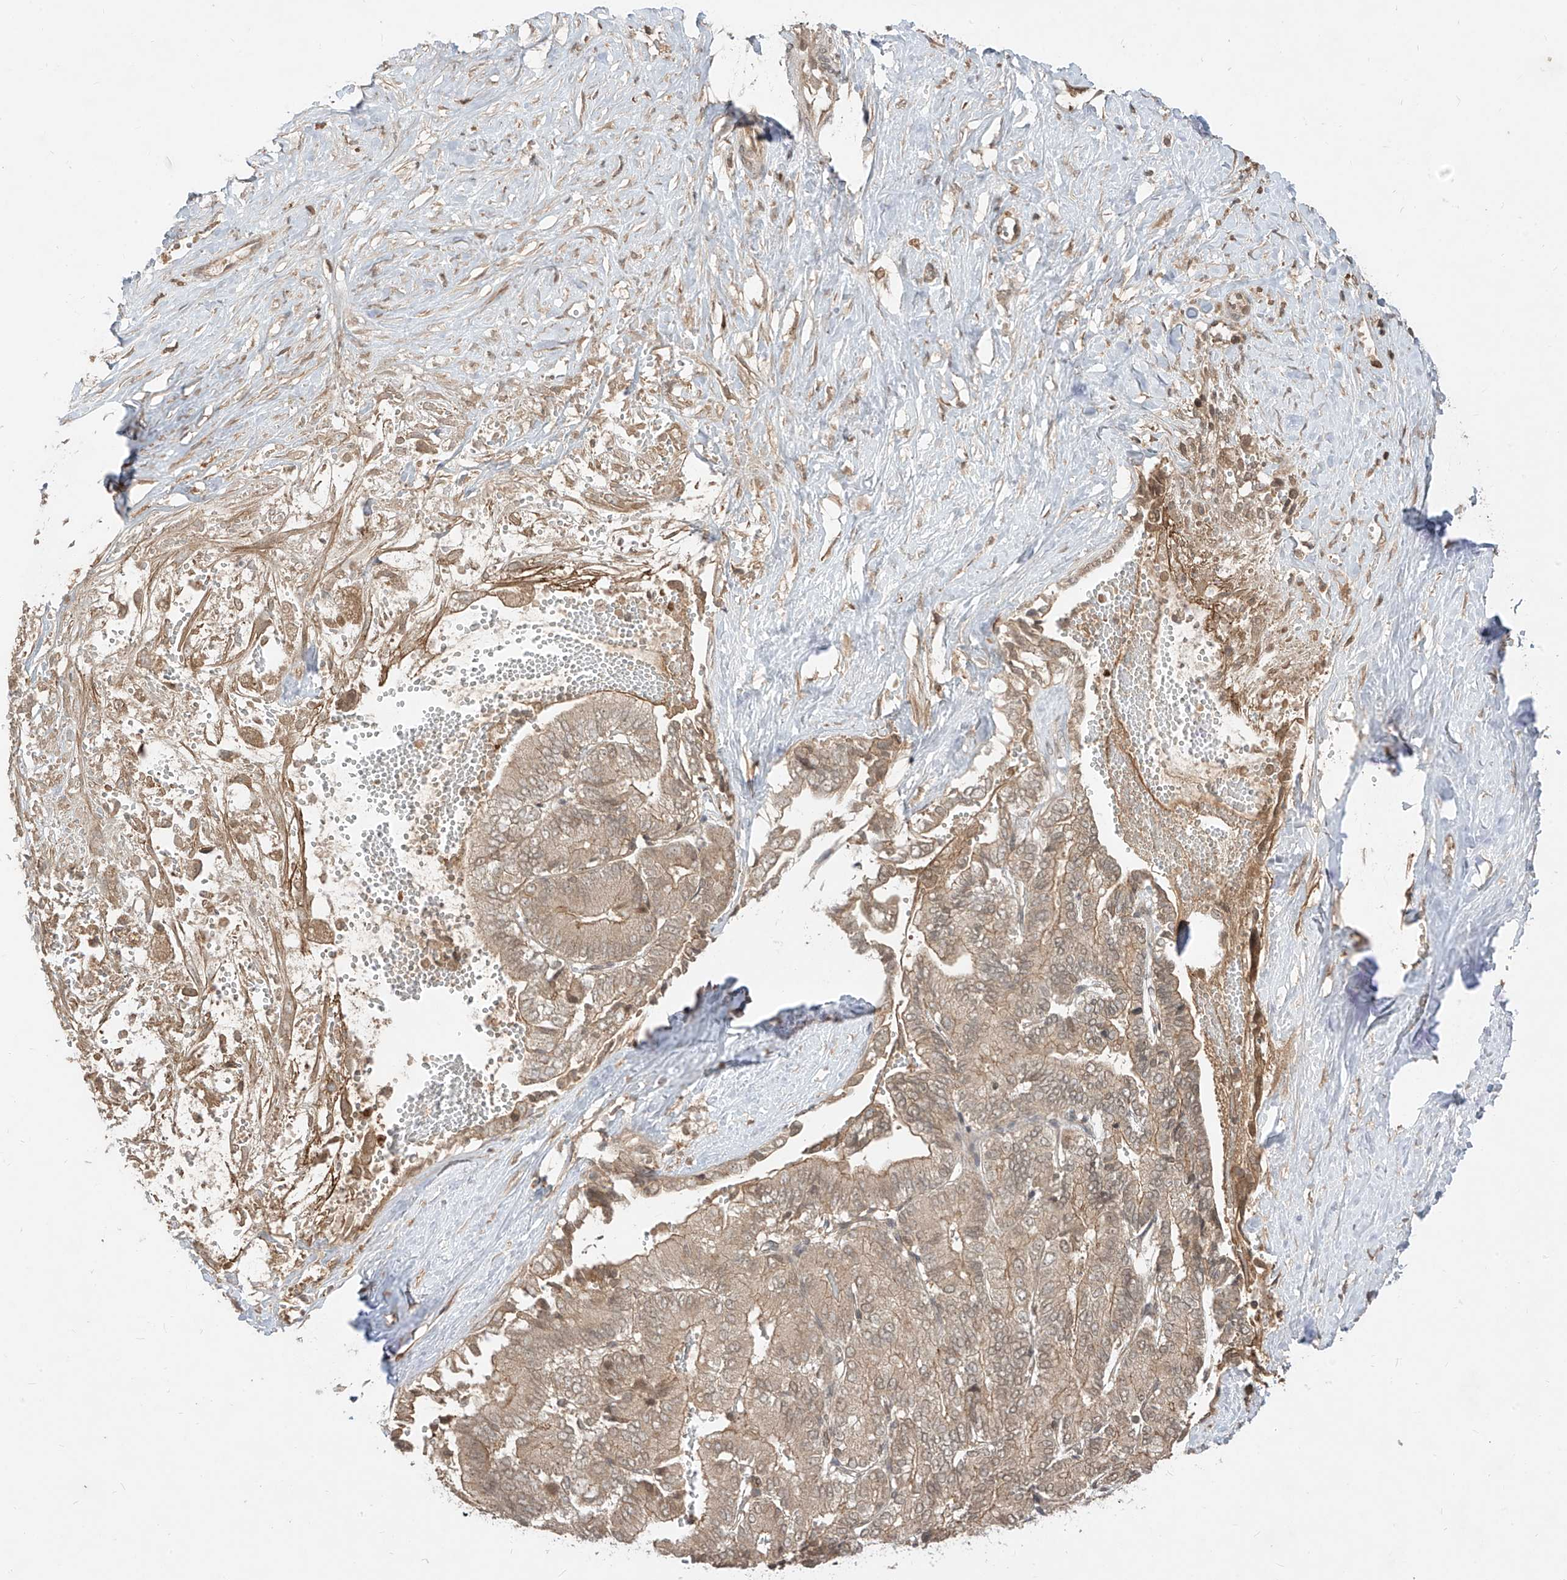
{"staining": {"intensity": "weak", "quantity": ">75%", "location": "cytoplasmic/membranous"}, "tissue": "liver cancer", "cell_type": "Tumor cells", "image_type": "cancer", "snomed": [{"axis": "morphology", "description": "Cholangiocarcinoma"}, {"axis": "topography", "description": "Liver"}], "caption": "DAB immunohistochemical staining of human cholangiocarcinoma (liver) displays weak cytoplasmic/membranous protein staining in approximately >75% of tumor cells. The staining was performed using DAB (3,3'-diaminobenzidine) to visualize the protein expression in brown, while the nuclei were stained in blue with hematoxylin (Magnification: 20x).", "gene": "LCOR", "patient": {"sex": "female", "age": 75}}